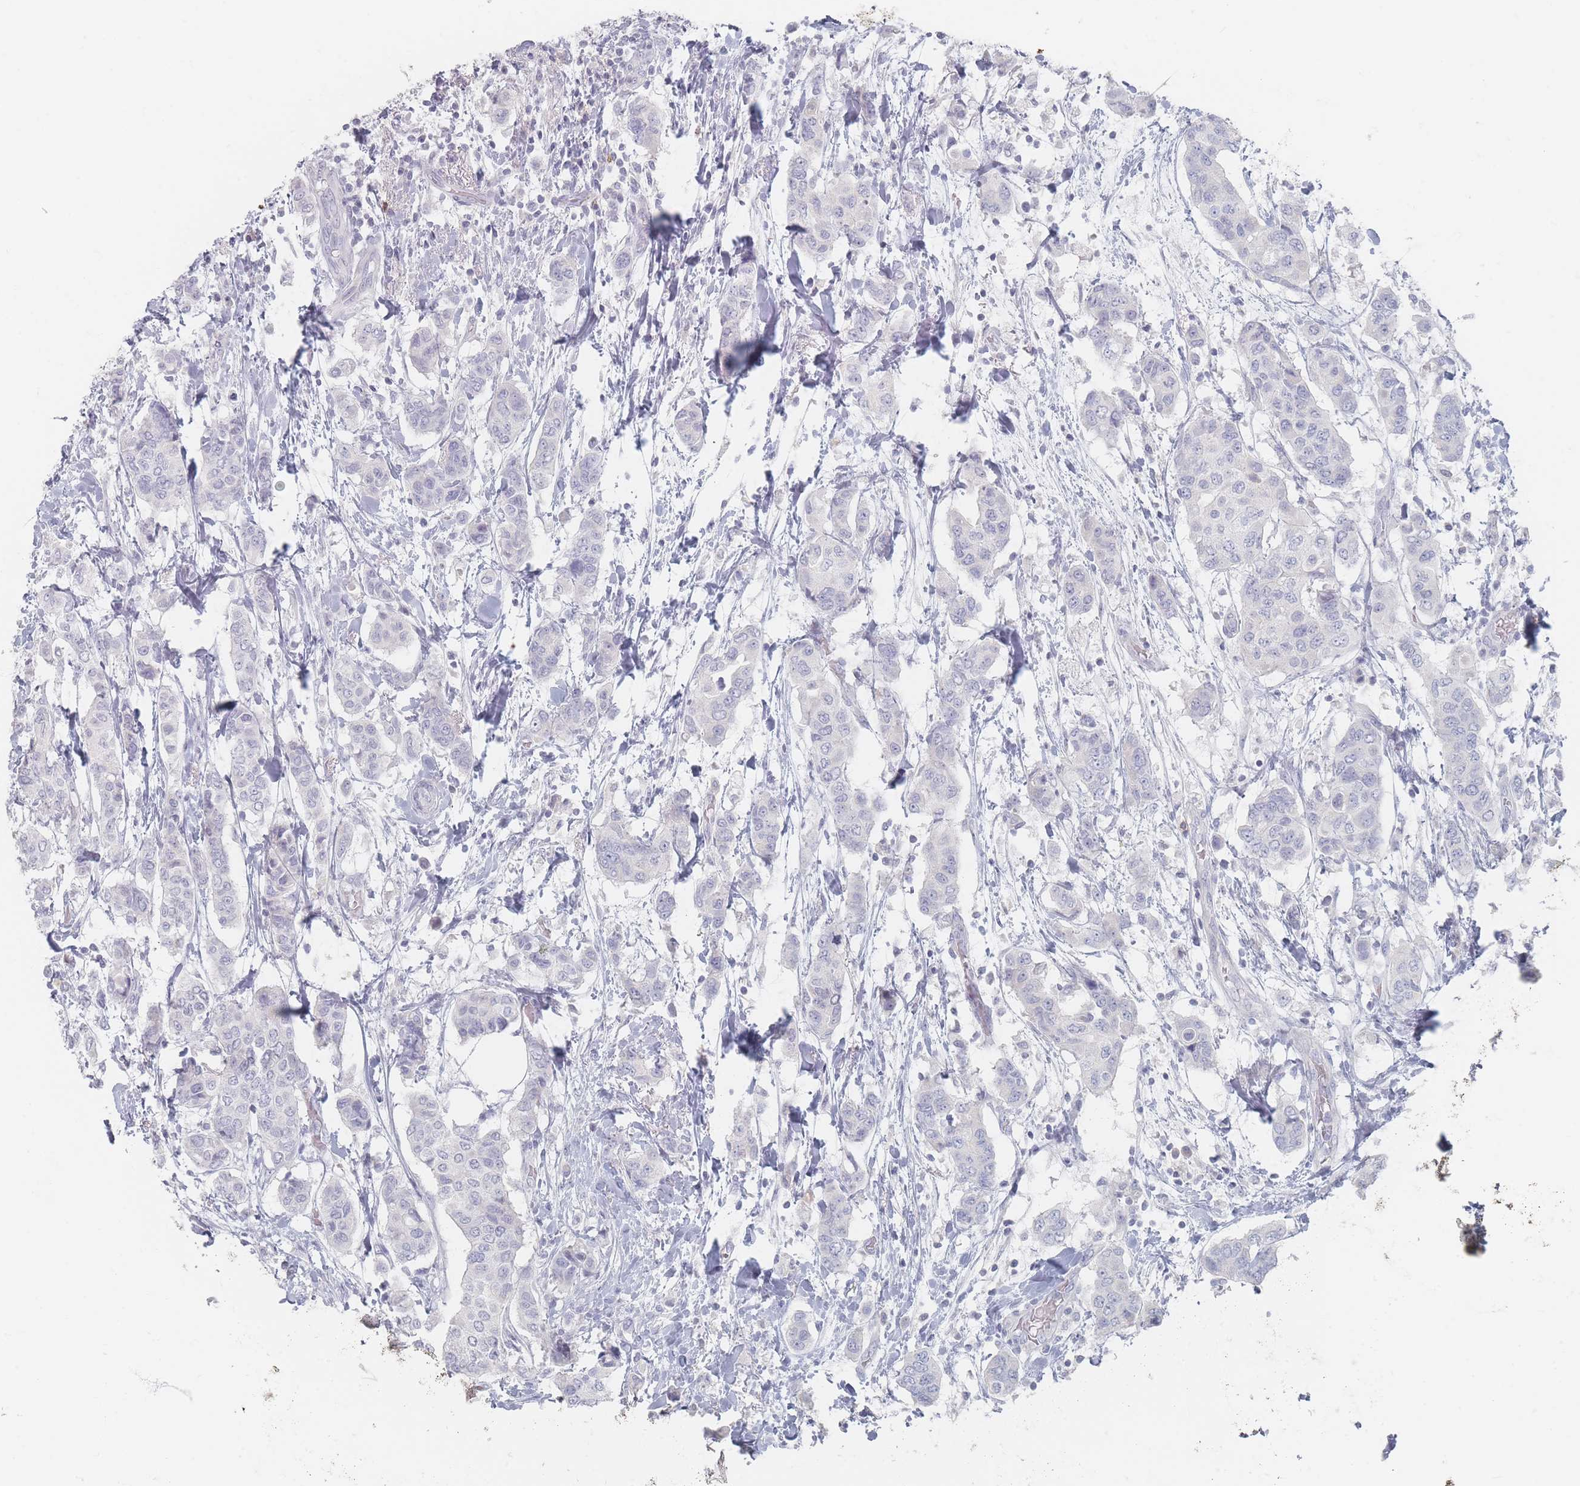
{"staining": {"intensity": "negative", "quantity": "none", "location": "none"}, "tissue": "breast cancer", "cell_type": "Tumor cells", "image_type": "cancer", "snomed": [{"axis": "morphology", "description": "Lobular carcinoma"}, {"axis": "topography", "description": "Breast"}], "caption": "The IHC image has no significant expression in tumor cells of breast cancer tissue.", "gene": "CD37", "patient": {"sex": "female", "age": 51}}